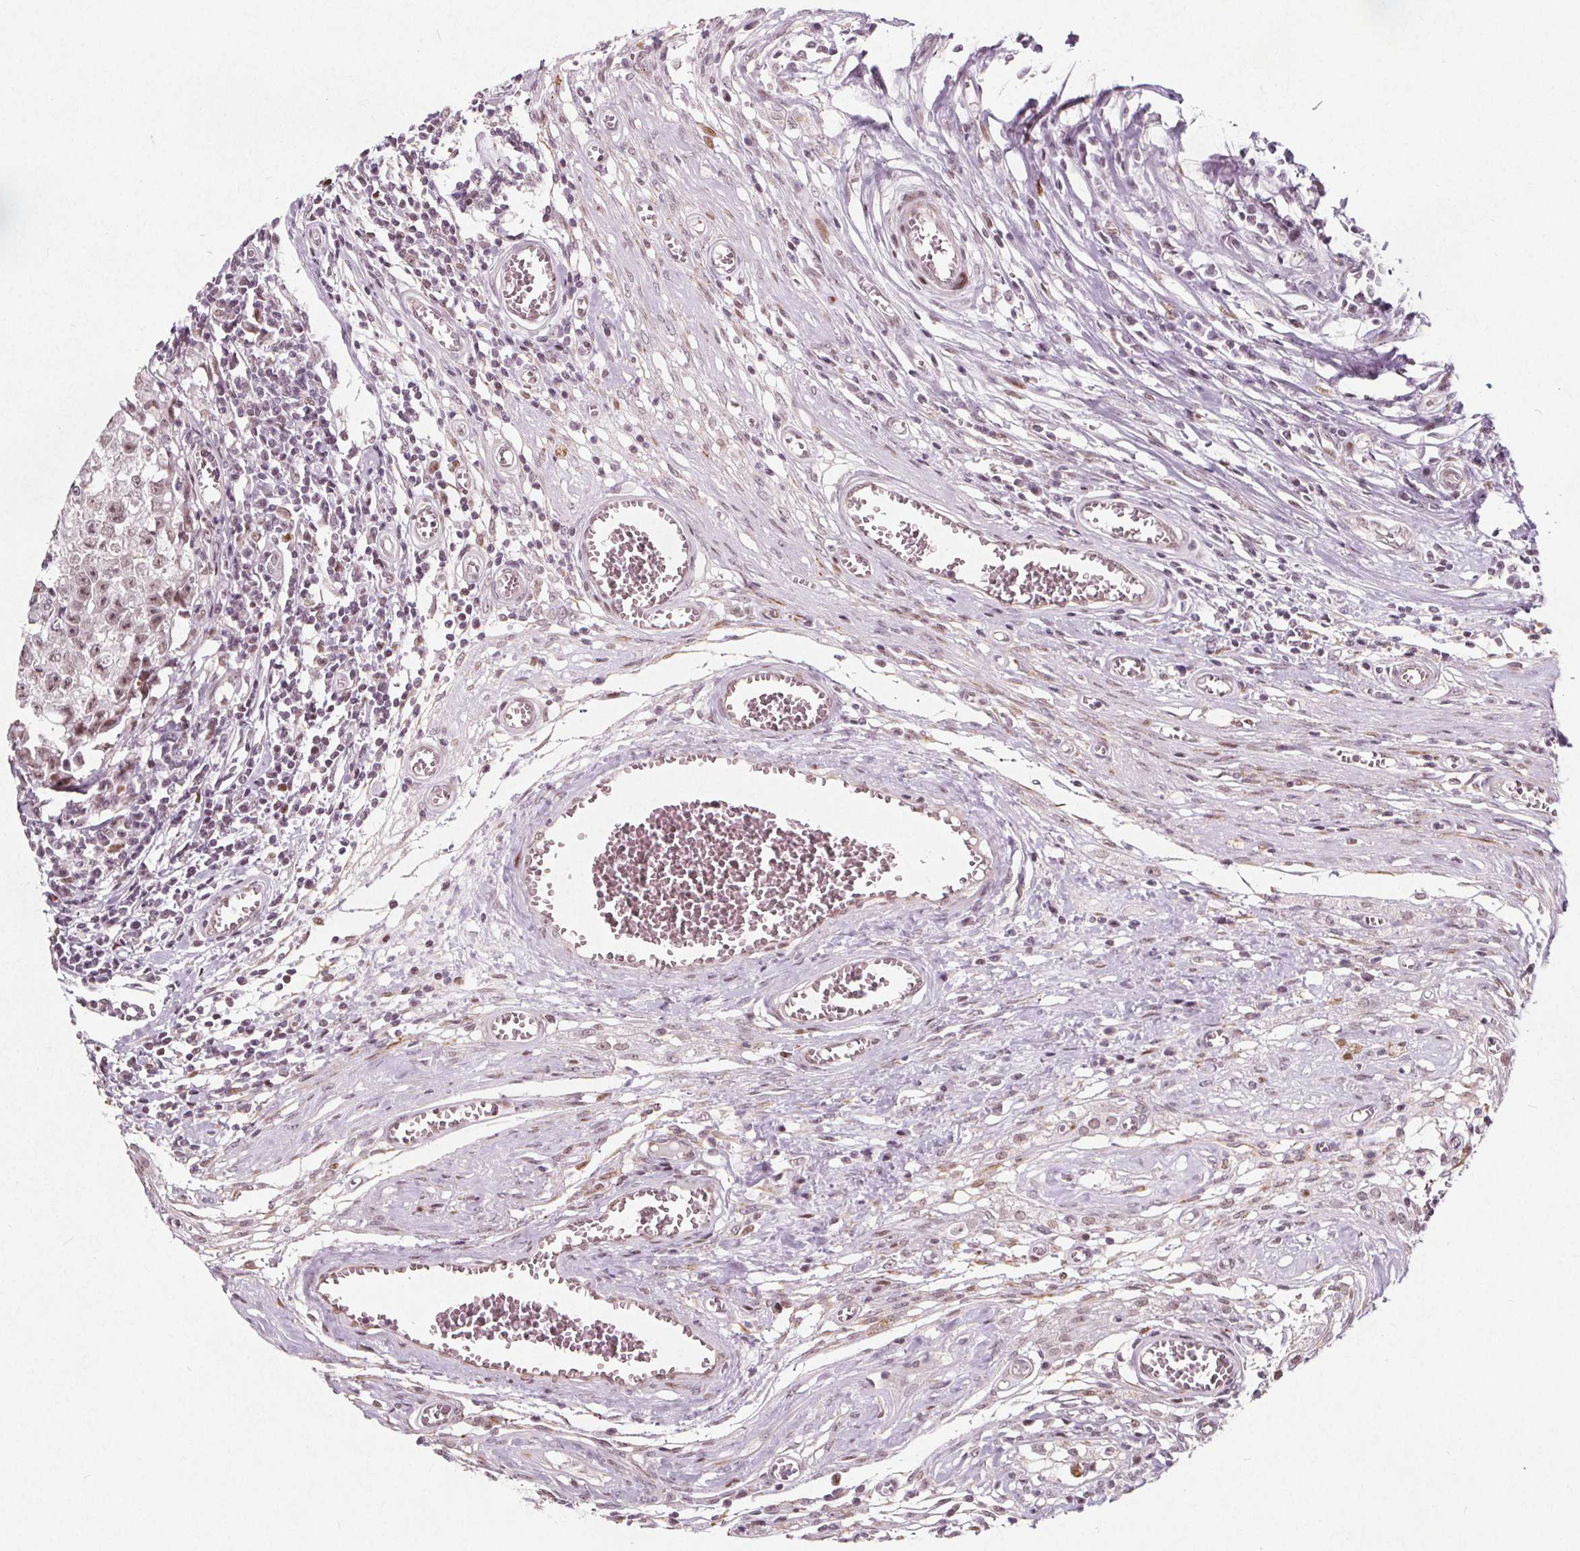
{"staining": {"intensity": "moderate", "quantity": "<25%", "location": "nuclear"}, "tissue": "testis cancer", "cell_type": "Tumor cells", "image_type": "cancer", "snomed": [{"axis": "morphology", "description": "Carcinoma, Embryonal, NOS"}, {"axis": "topography", "description": "Testis"}], "caption": "Testis cancer (embryonal carcinoma) stained with a protein marker reveals moderate staining in tumor cells.", "gene": "TAF6L", "patient": {"sex": "male", "age": 36}}